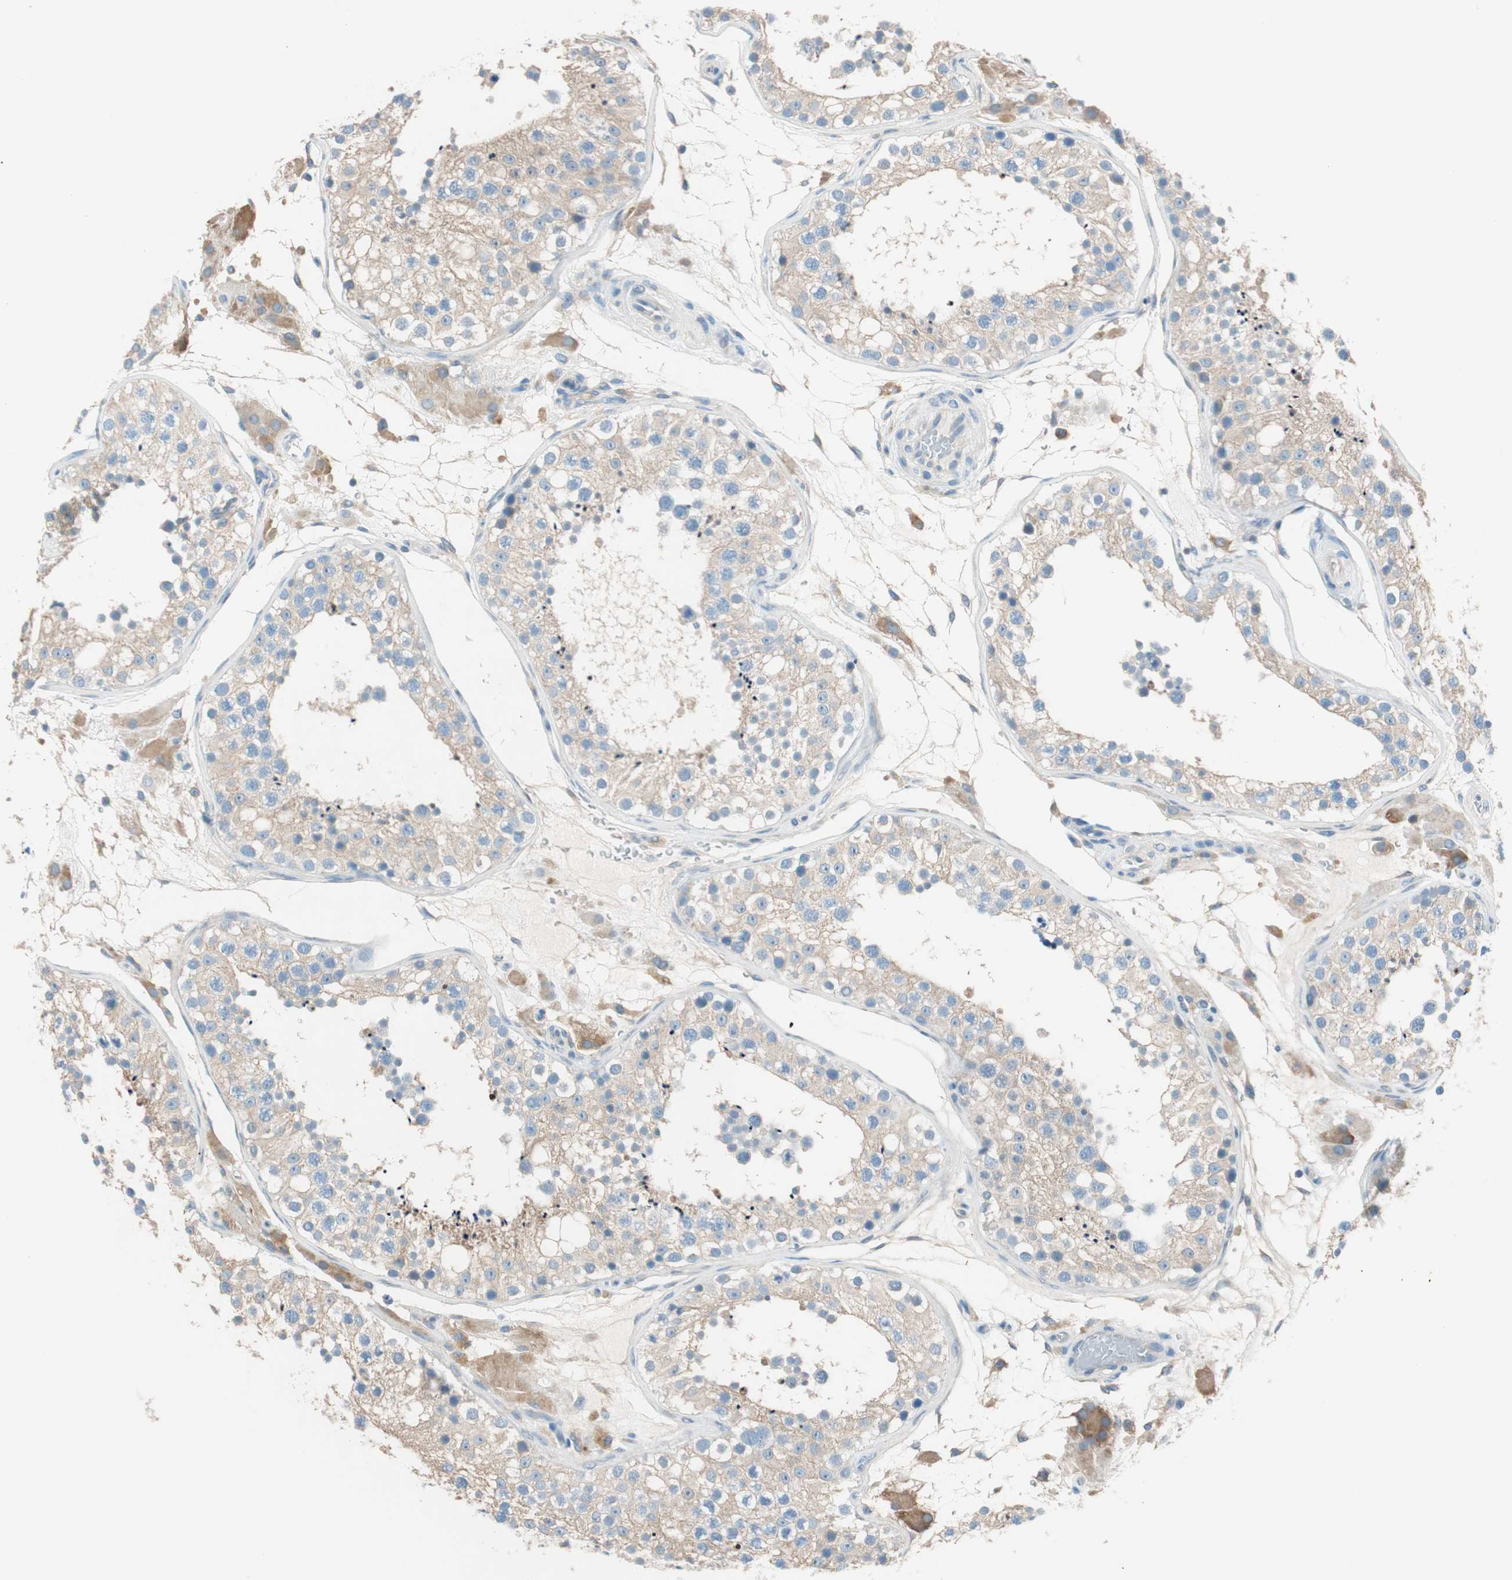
{"staining": {"intensity": "weak", "quantity": "25%-75%", "location": "cytoplasmic/membranous"}, "tissue": "testis", "cell_type": "Cells in seminiferous ducts", "image_type": "normal", "snomed": [{"axis": "morphology", "description": "Normal tissue, NOS"}, {"axis": "topography", "description": "Testis"}], "caption": "DAB immunohistochemical staining of normal human testis demonstrates weak cytoplasmic/membranous protein positivity in about 25%-75% of cells in seminiferous ducts.", "gene": "GLUL", "patient": {"sex": "male", "age": 26}}